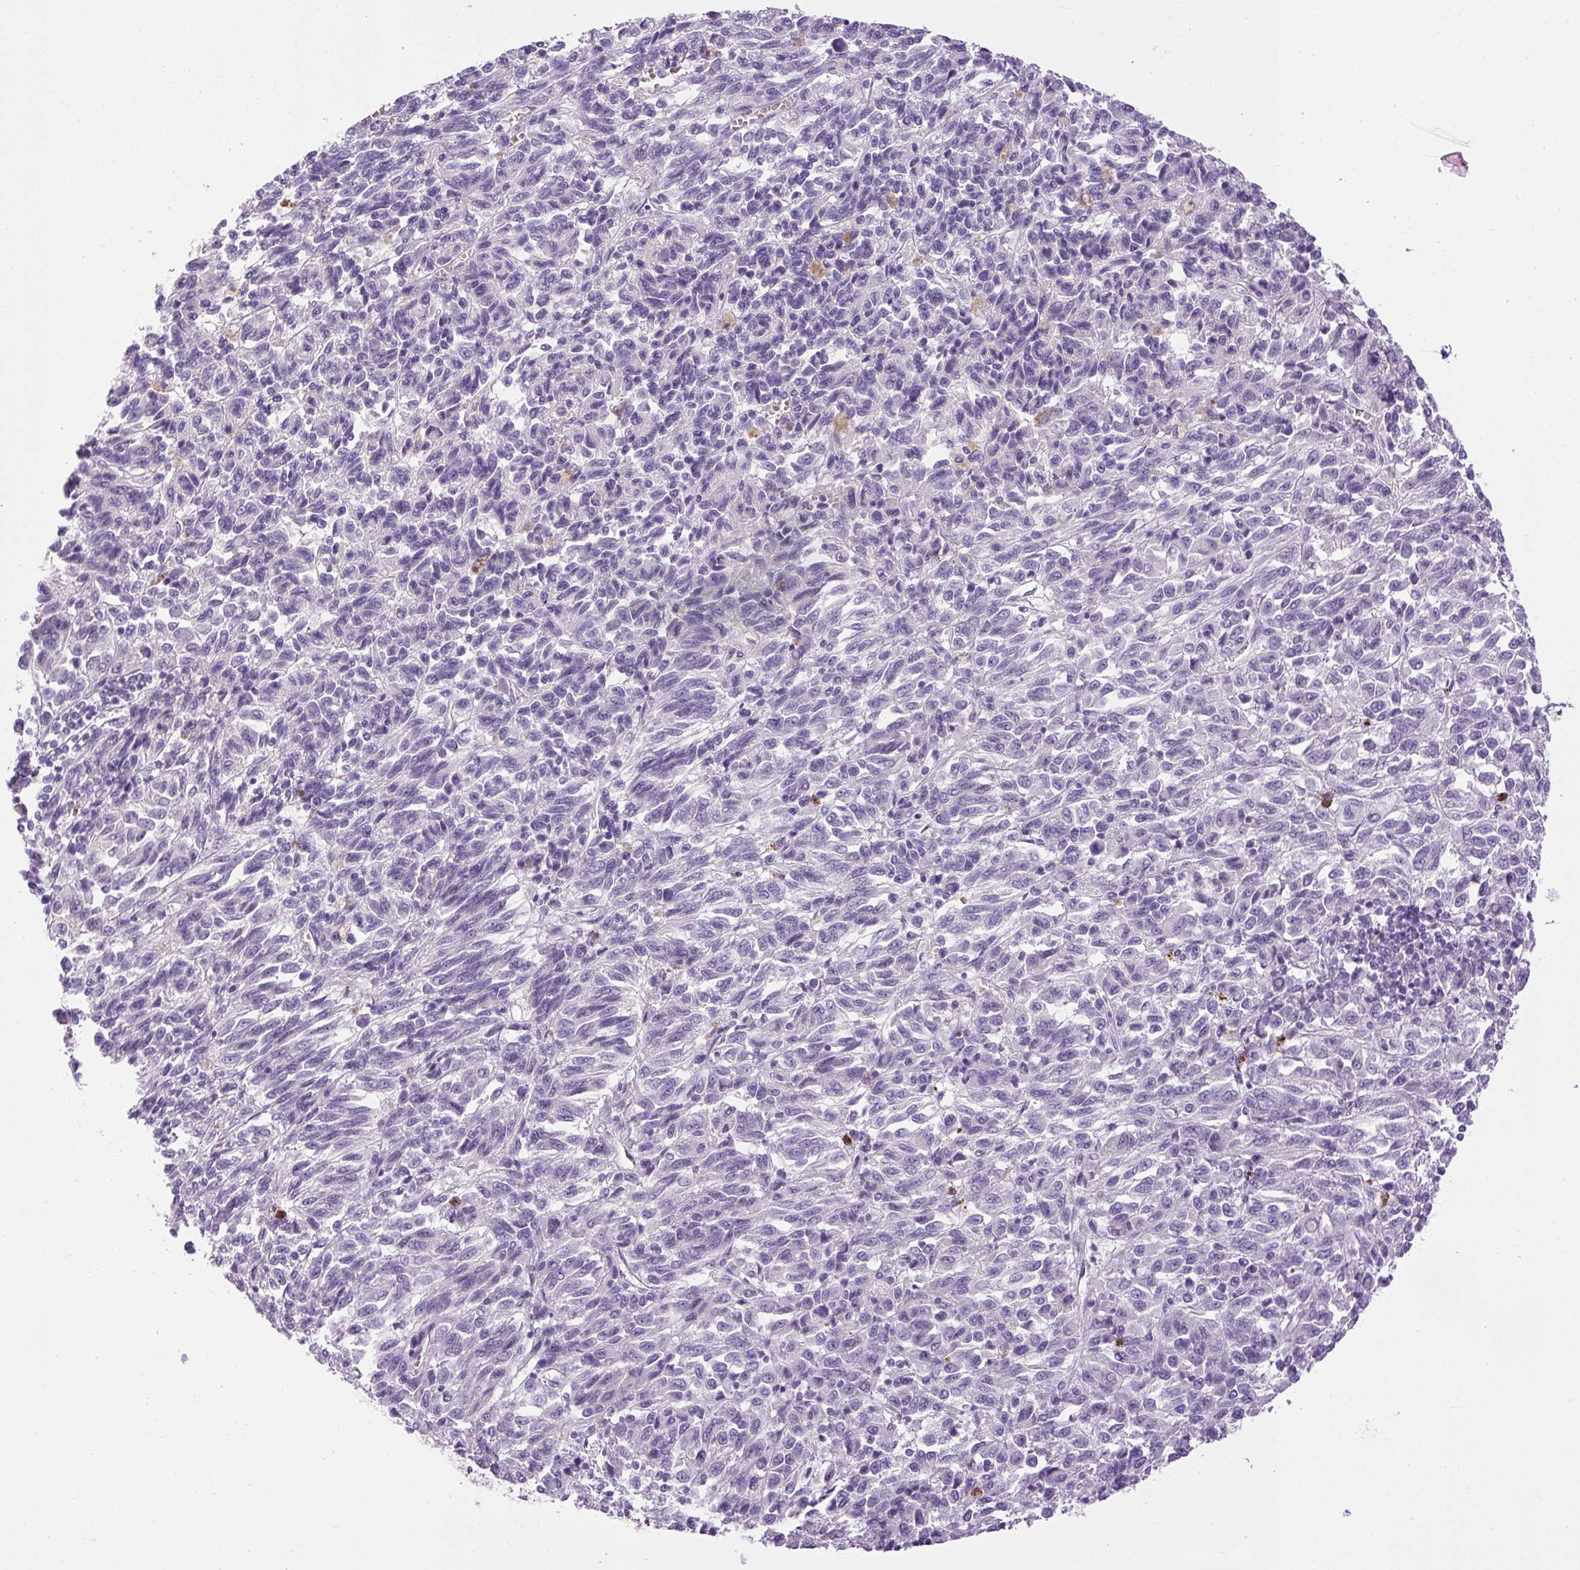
{"staining": {"intensity": "negative", "quantity": "none", "location": "none"}, "tissue": "melanoma", "cell_type": "Tumor cells", "image_type": "cancer", "snomed": [{"axis": "morphology", "description": "Malignant melanoma, Metastatic site"}, {"axis": "topography", "description": "Lung"}], "caption": "Tumor cells show no significant positivity in malignant melanoma (metastatic site).", "gene": "VWA7", "patient": {"sex": "male", "age": 64}}